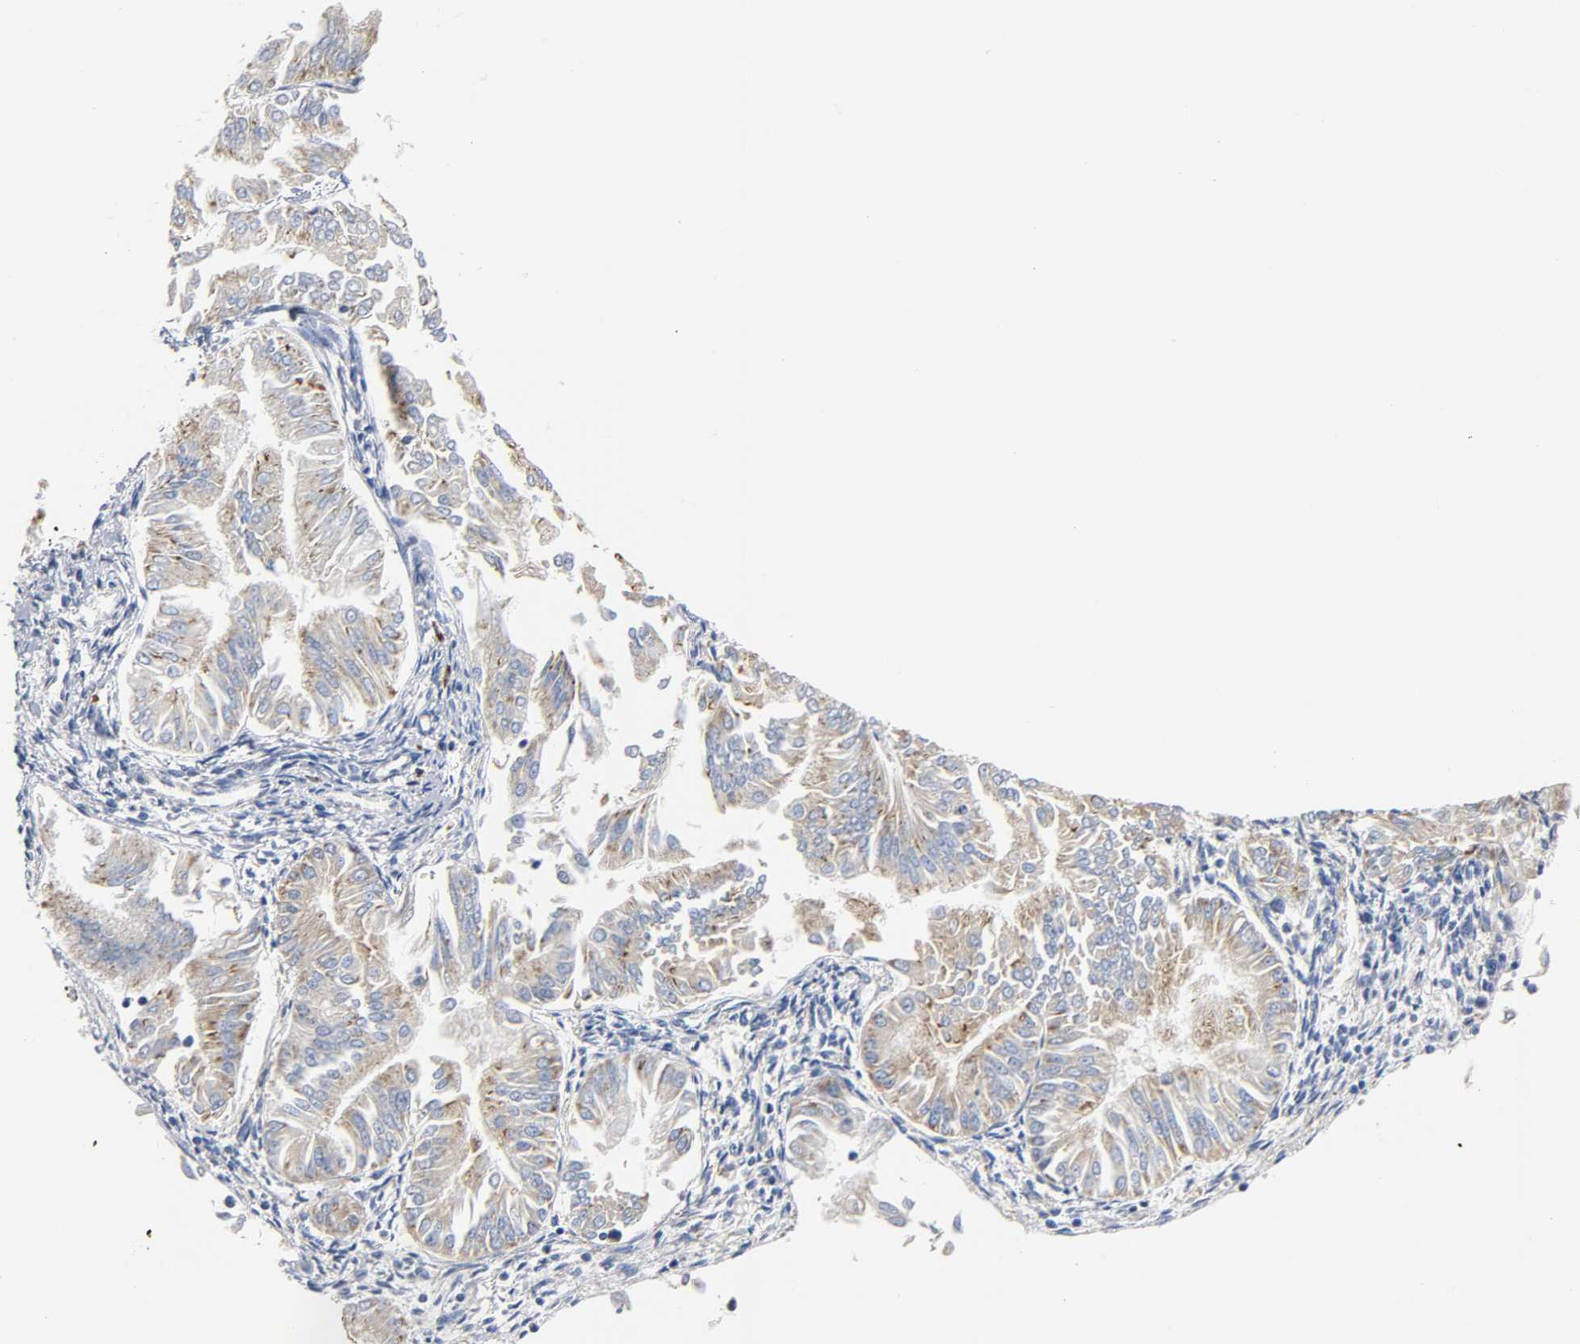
{"staining": {"intensity": "moderate", "quantity": "25%-75%", "location": "cytoplasmic/membranous"}, "tissue": "endometrial cancer", "cell_type": "Tumor cells", "image_type": "cancer", "snomed": [{"axis": "morphology", "description": "Adenocarcinoma, NOS"}, {"axis": "topography", "description": "Endometrium"}], "caption": "Protein staining of endometrial cancer (adenocarcinoma) tissue shows moderate cytoplasmic/membranous staining in about 25%-75% of tumor cells.", "gene": "REL", "patient": {"sex": "female", "age": 53}}